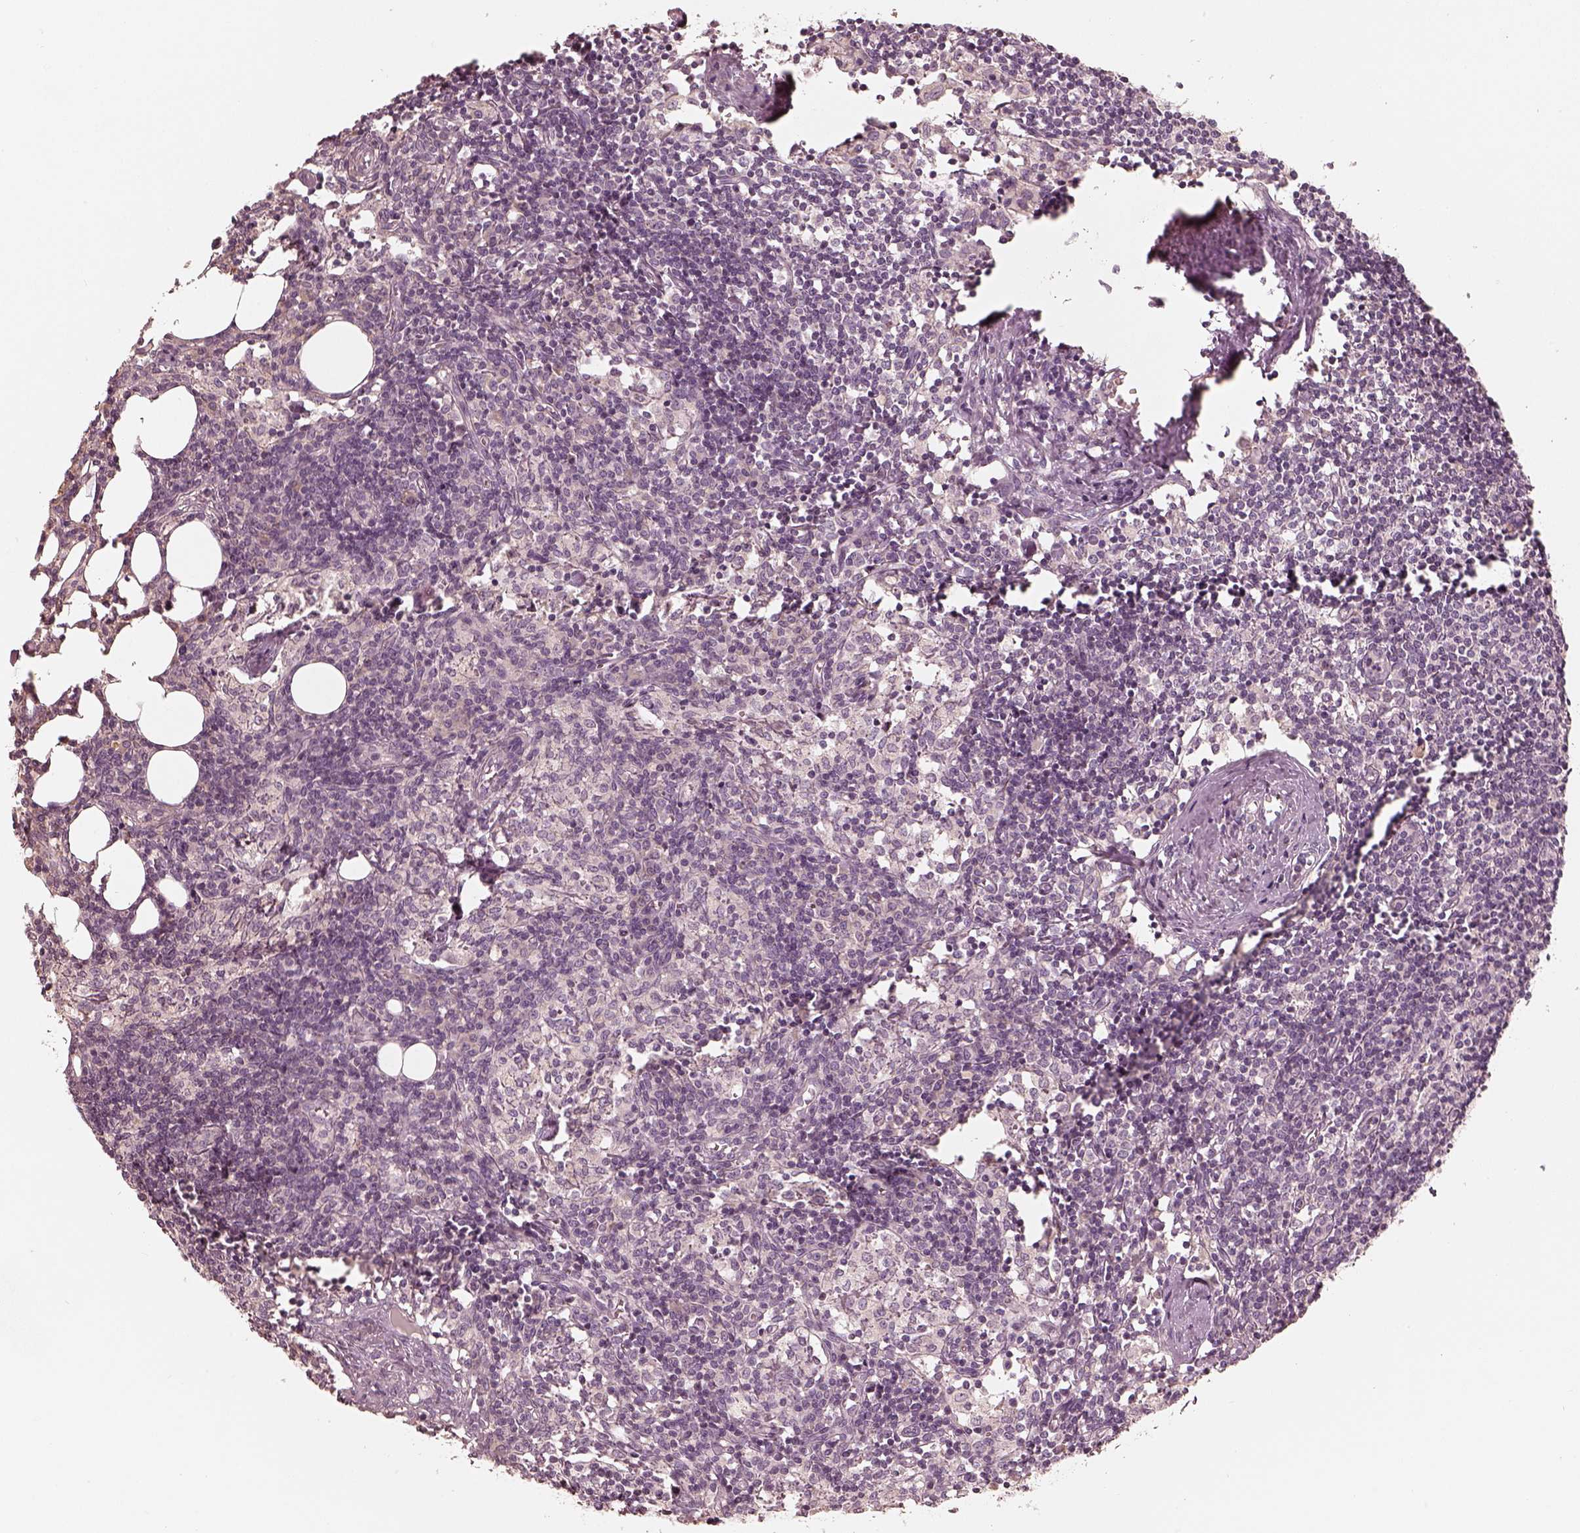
{"staining": {"intensity": "negative", "quantity": "none", "location": "none"}, "tissue": "lymph node", "cell_type": "Germinal center cells", "image_type": "normal", "snomed": [{"axis": "morphology", "description": "Normal tissue, NOS"}, {"axis": "topography", "description": "Lymph node"}], "caption": "Immunohistochemistry of normal lymph node demonstrates no staining in germinal center cells.", "gene": "KCNJ9", "patient": {"sex": "female", "age": 52}}